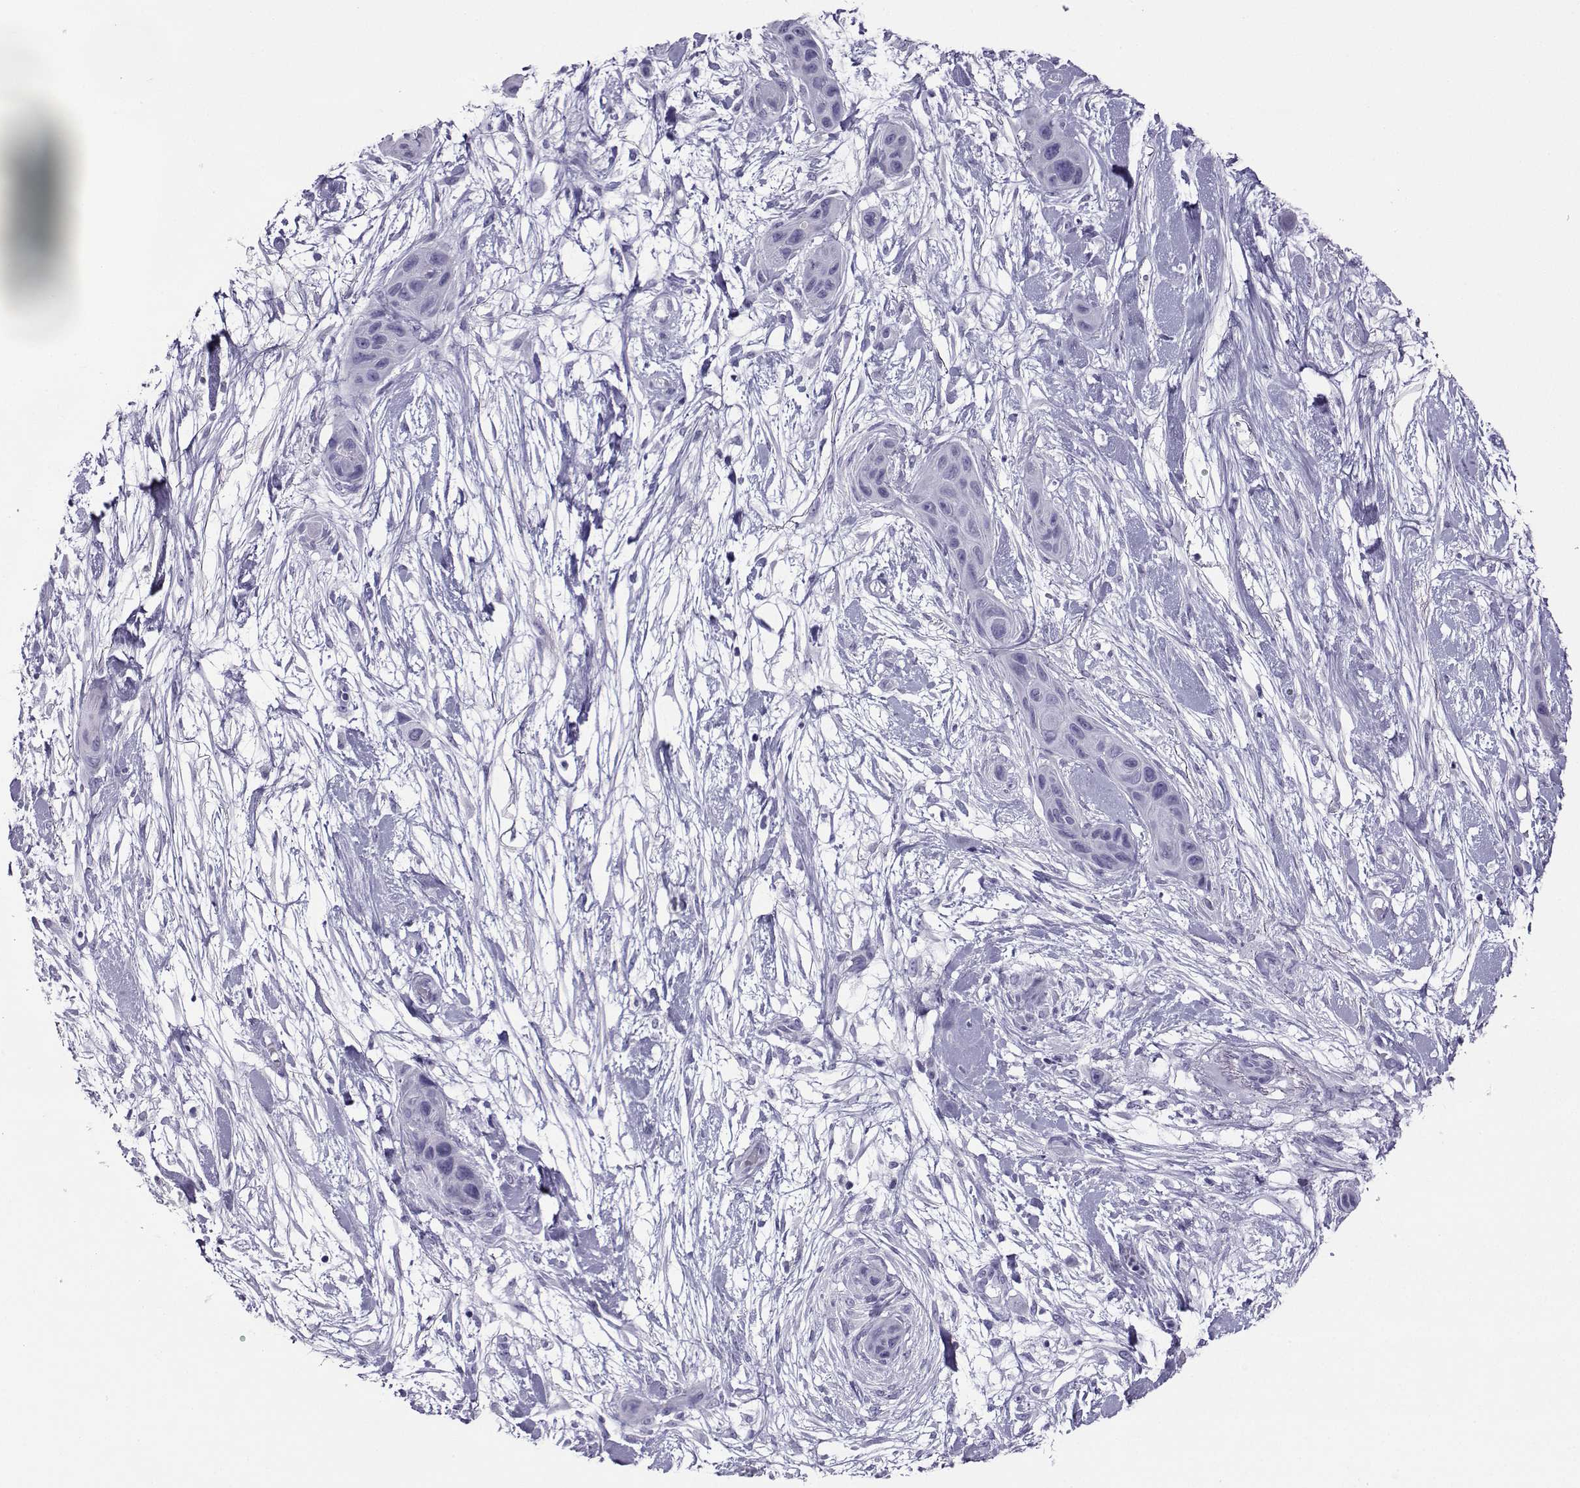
{"staining": {"intensity": "negative", "quantity": "none", "location": "none"}, "tissue": "skin cancer", "cell_type": "Tumor cells", "image_type": "cancer", "snomed": [{"axis": "morphology", "description": "Squamous cell carcinoma, NOS"}, {"axis": "topography", "description": "Skin"}], "caption": "IHC of skin cancer (squamous cell carcinoma) reveals no positivity in tumor cells.", "gene": "CRYBB1", "patient": {"sex": "male", "age": 79}}